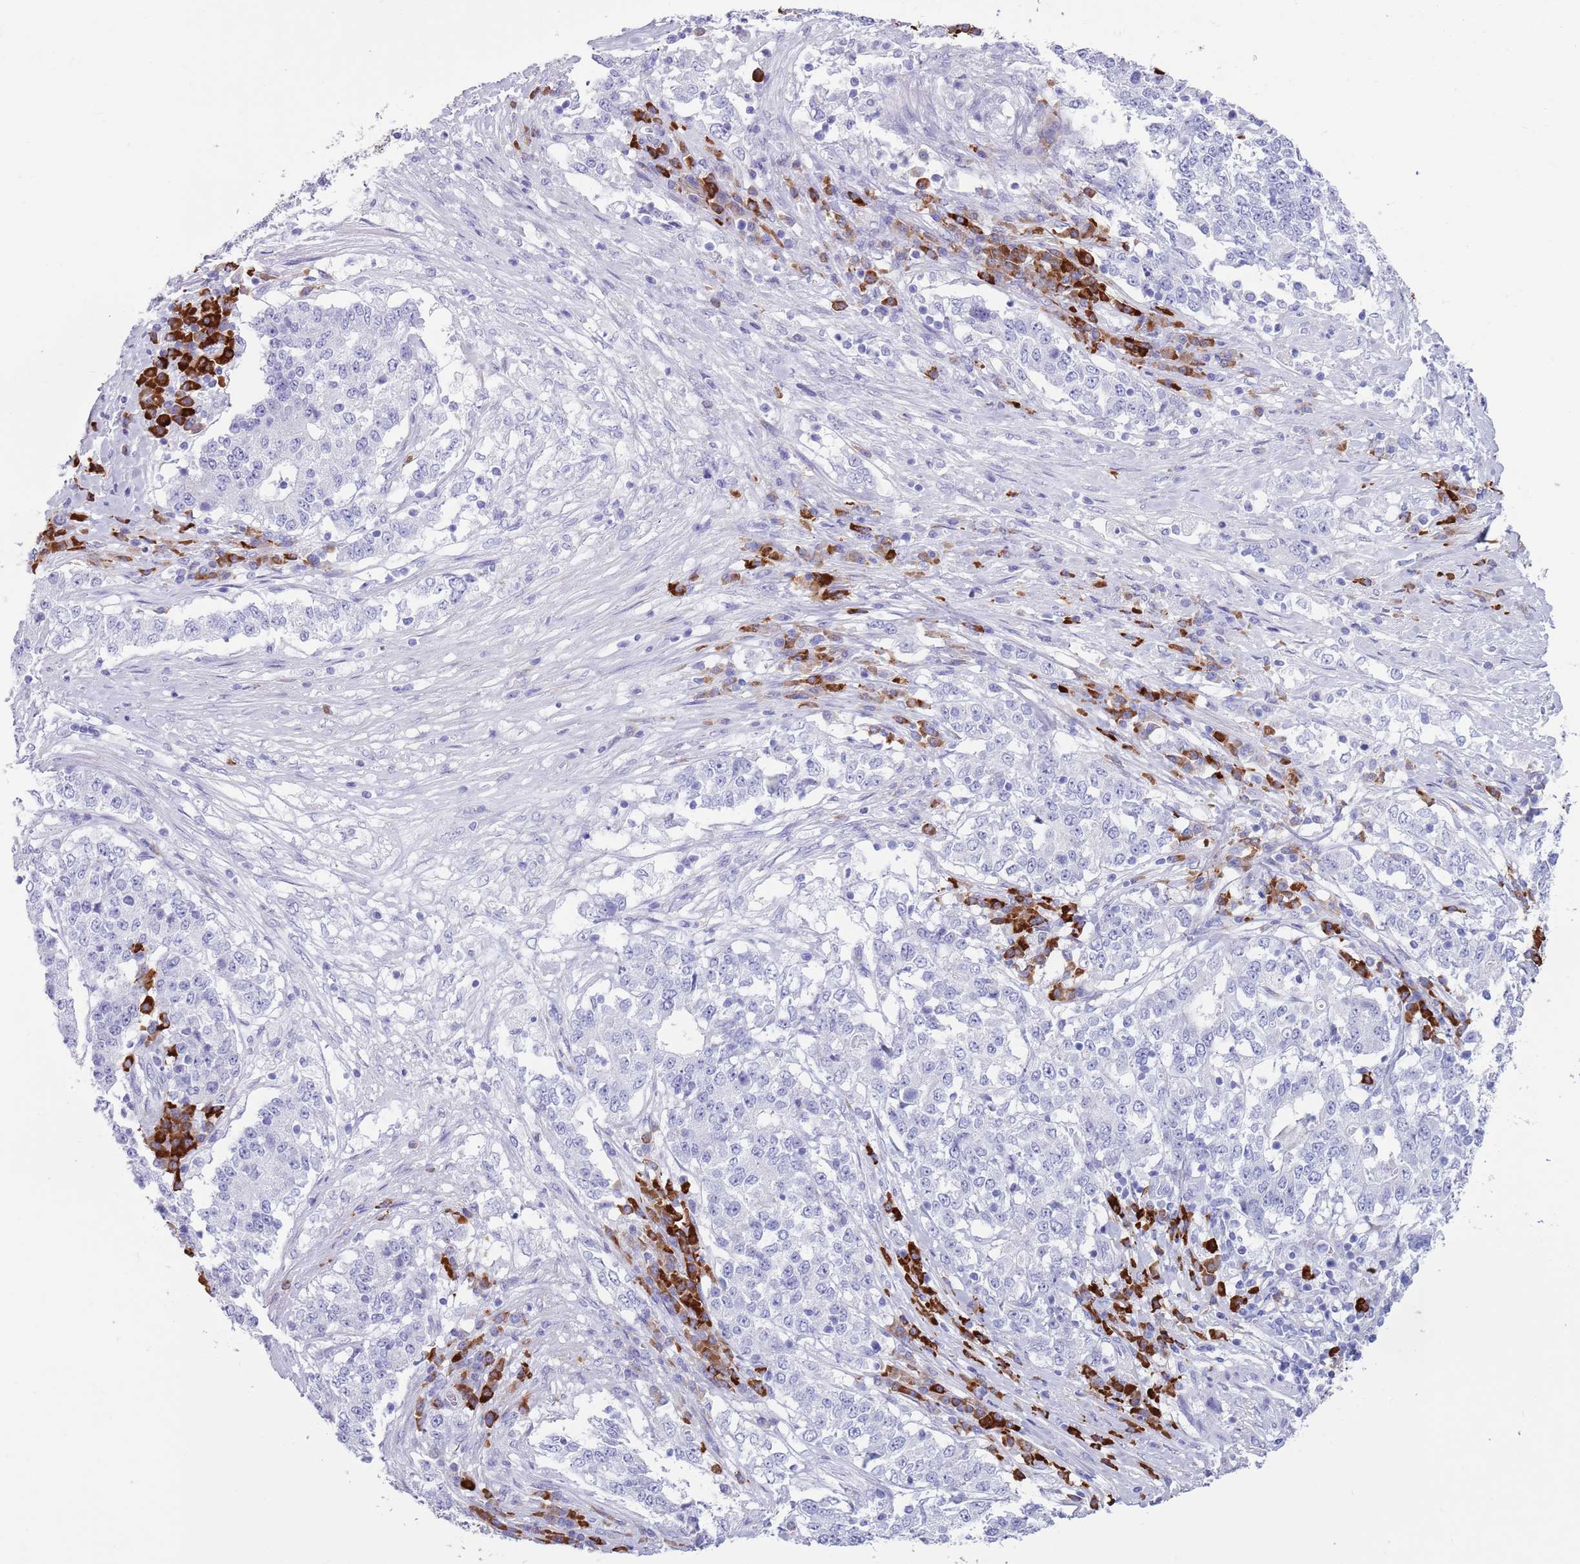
{"staining": {"intensity": "negative", "quantity": "none", "location": "none"}, "tissue": "stomach cancer", "cell_type": "Tumor cells", "image_type": "cancer", "snomed": [{"axis": "morphology", "description": "Adenocarcinoma, NOS"}, {"axis": "topography", "description": "Stomach"}], "caption": "This image is of stomach cancer stained with immunohistochemistry (IHC) to label a protein in brown with the nuclei are counter-stained blue. There is no expression in tumor cells.", "gene": "LY6G5B", "patient": {"sex": "male", "age": 59}}